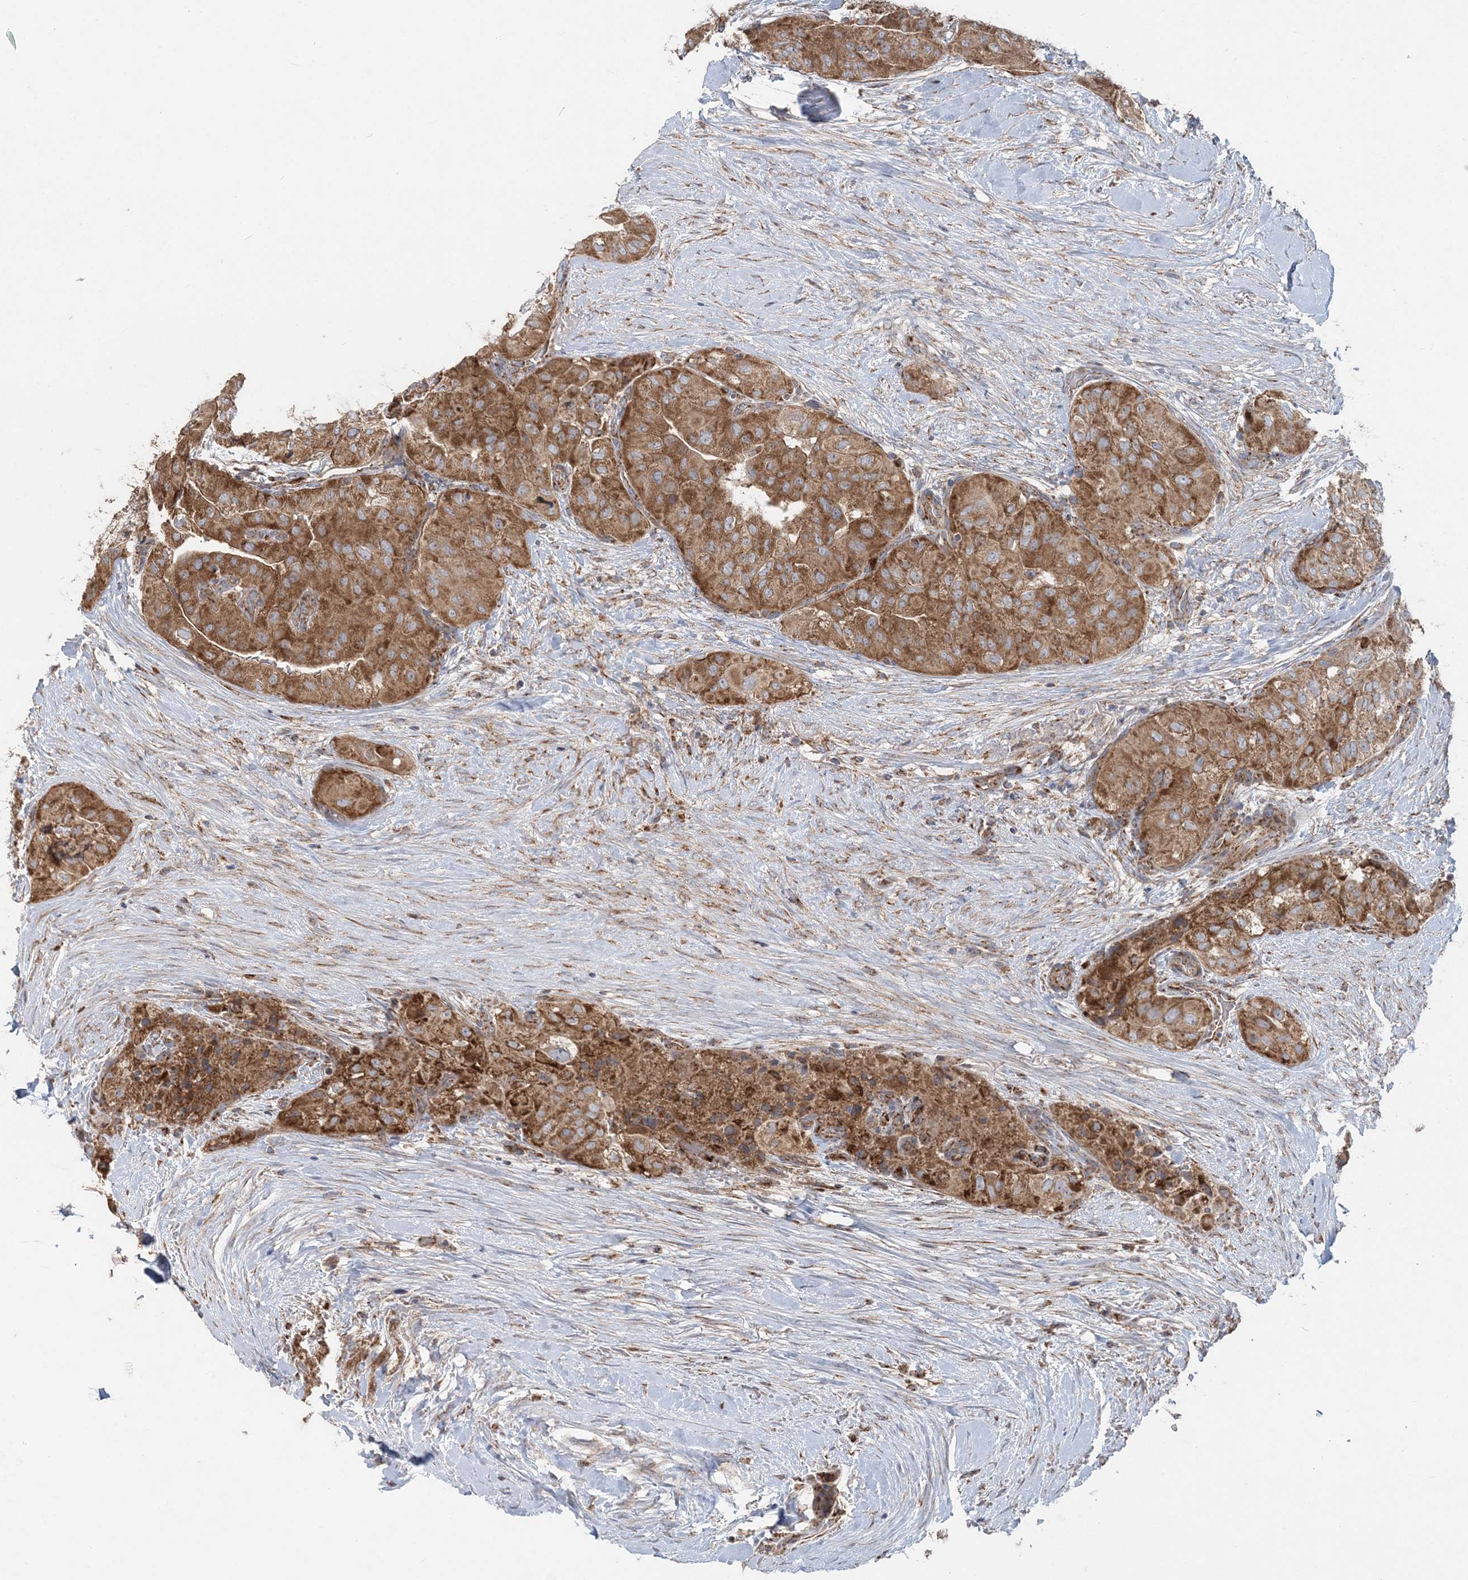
{"staining": {"intensity": "moderate", "quantity": ">75%", "location": "cytoplasmic/membranous"}, "tissue": "thyroid cancer", "cell_type": "Tumor cells", "image_type": "cancer", "snomed": [{"axis": "morphology", "description": "Papillary adenocarcinoma, NOS"}, {"axis": "topography", "description": "Thyroid gland"}], "caption": "The histopathology image displays a brown stain indicating the presence of a protein in the cytoplasmic/membranous of tumor cells in papillary adenocarcinoma (thyroid).", "gene": "LRPPRC", "patient": {"sex": "female", "age": 59}}